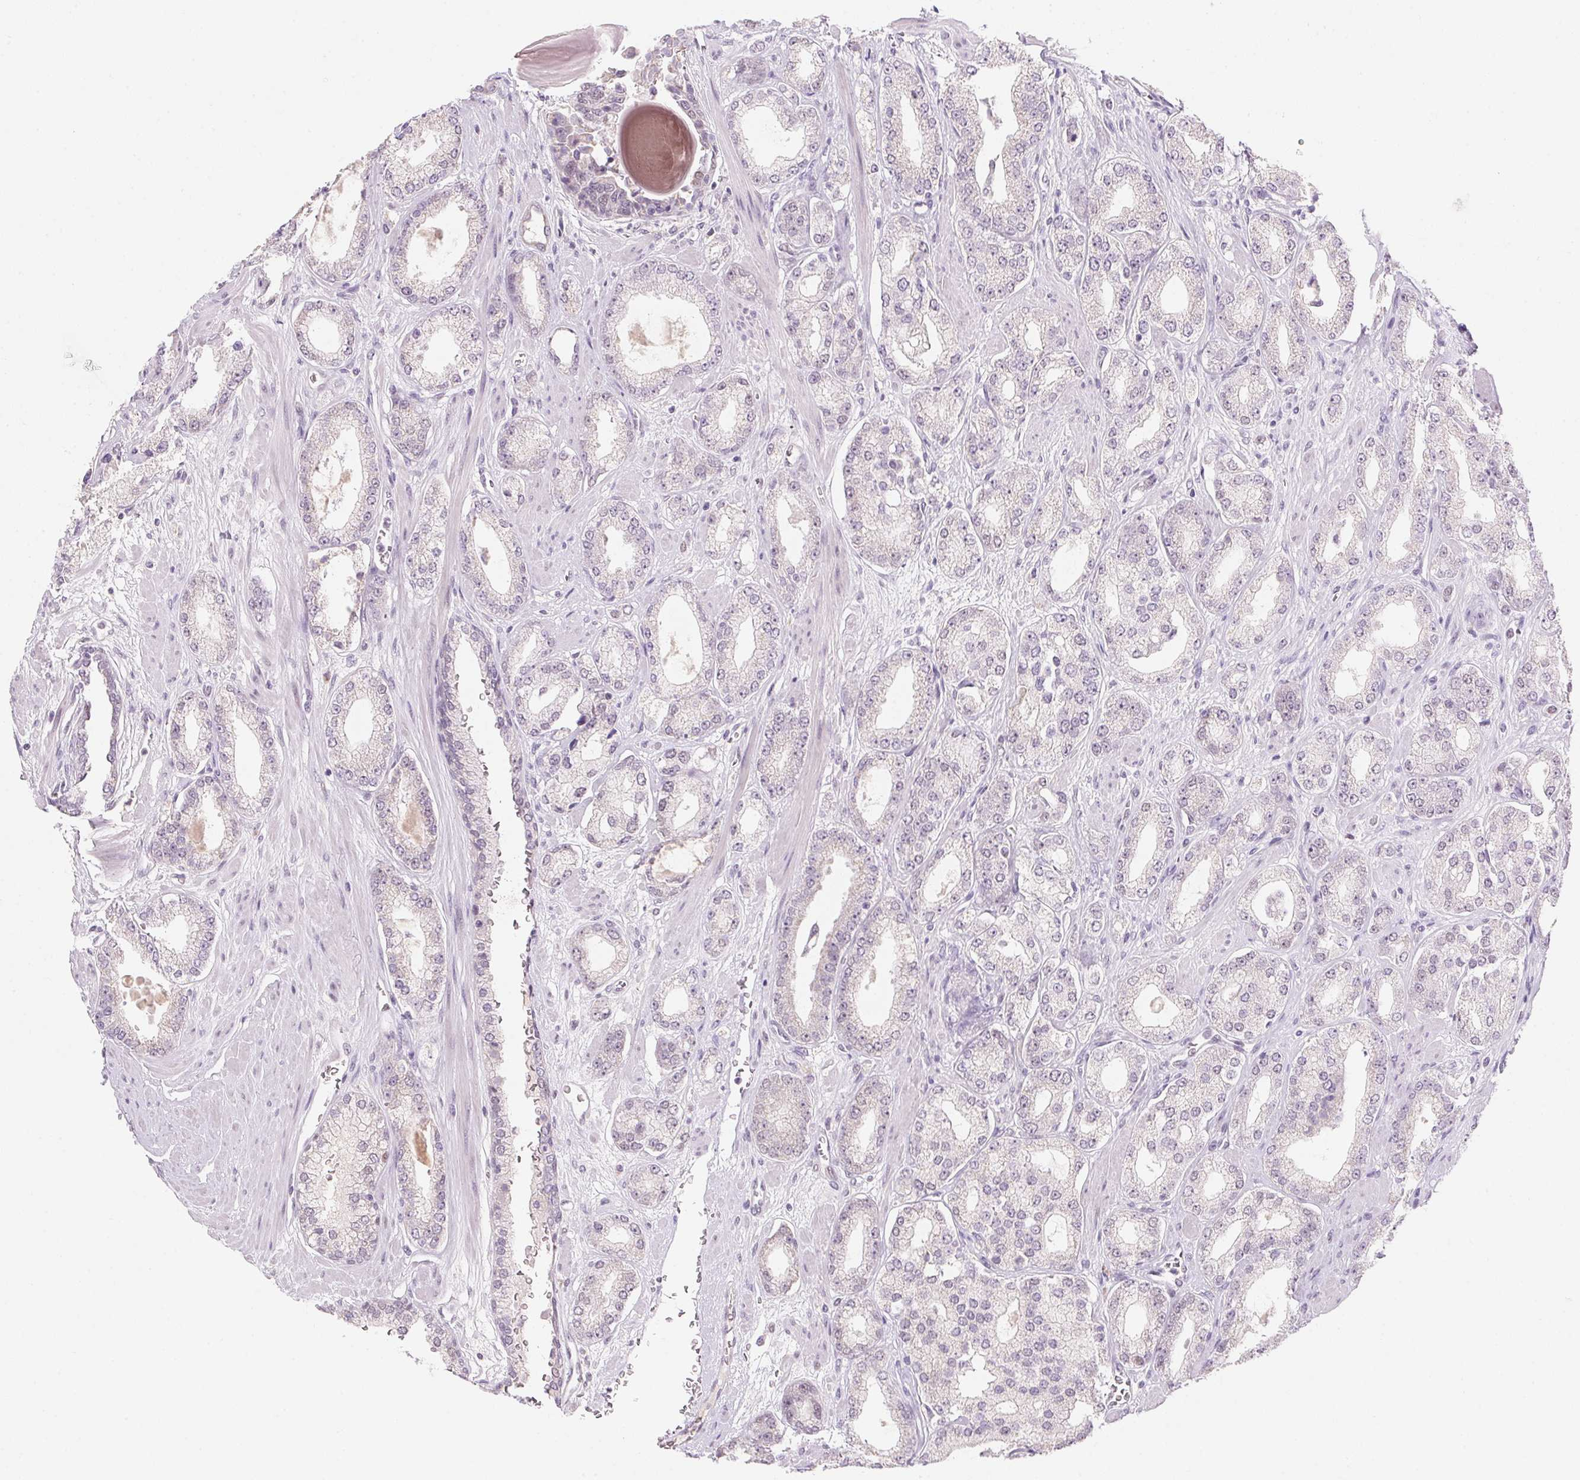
{"staining": {"intensity": "negative", "quantity": "none", "location": "none"}, "tissue": "prostate cancer", "cell_type": "Tumor cells", "image_type": "cancer", "snomed": [{"axis": "morphology", "description": "Adenocarcinoma, High grade"}, {"axis": "topography", "description": "Prostate"}], "caption": "A micrograph of prostate adenocarcinoma (high-grade) stained for a protein exhibits no brown staining in tumor cells.", "gene": "DPPA5", "patient": {"sex": "male", "age": 64}}